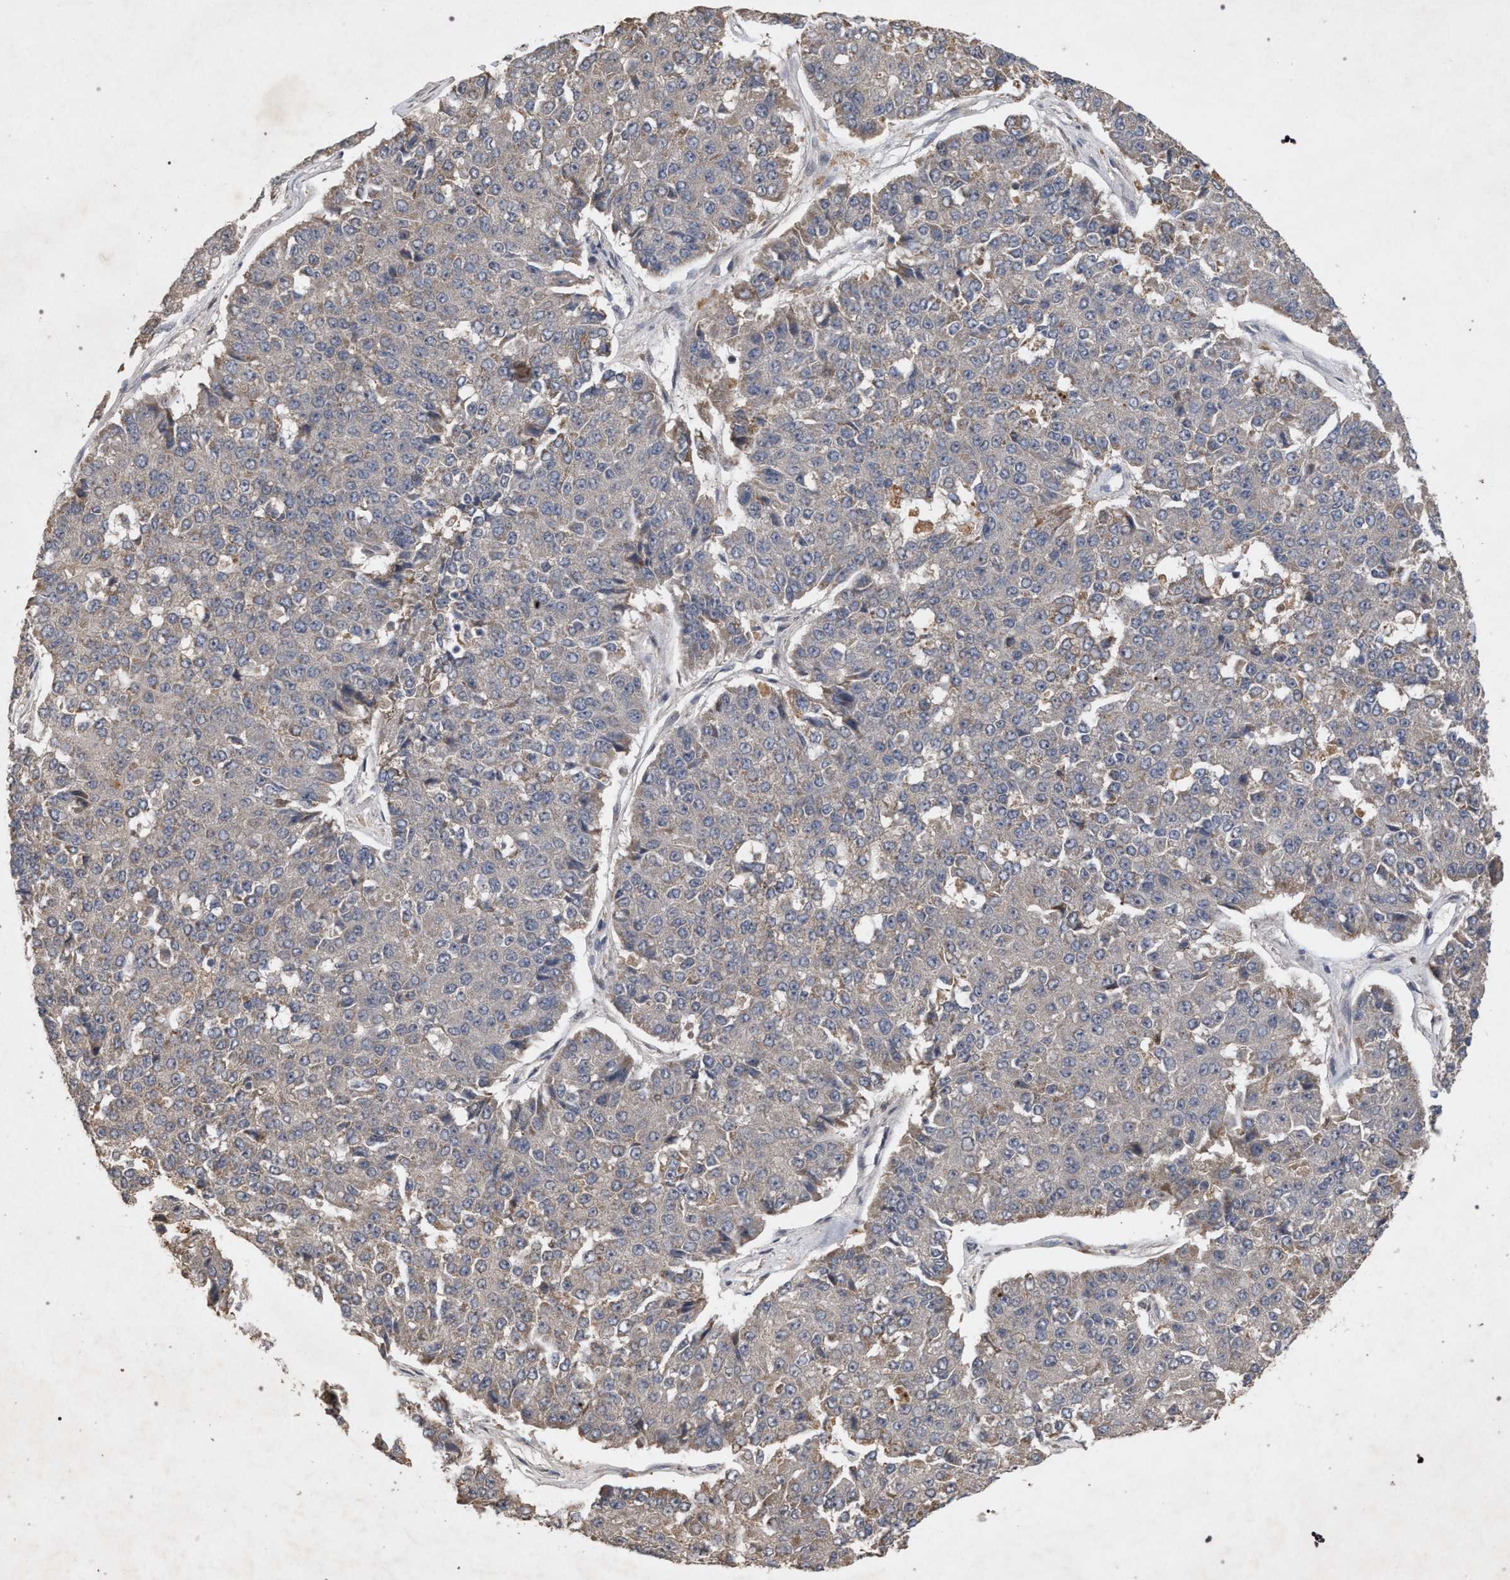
{"staining": {"intensity": "moderate", "quantity": "<25%", "location": "cytoplasmic/membranous"}, "tissue": "pancreatic cancer", "cell_type": "Tumor cells", "image_type": "cancer", "snomed": [{"axis": "morphology", "description": "Adenocarcinoma, NOS"}, {"axis": "topography", "description": "Pancreas"}], "caption": "Moderate cytoplasmic/membranous staining for a protein is identified in about <25% of tumor cells of pancreatic adenocarcinoma using IHC.", "gene": "PKD2L1", "patient": {"sex": "male", "age": 50}}